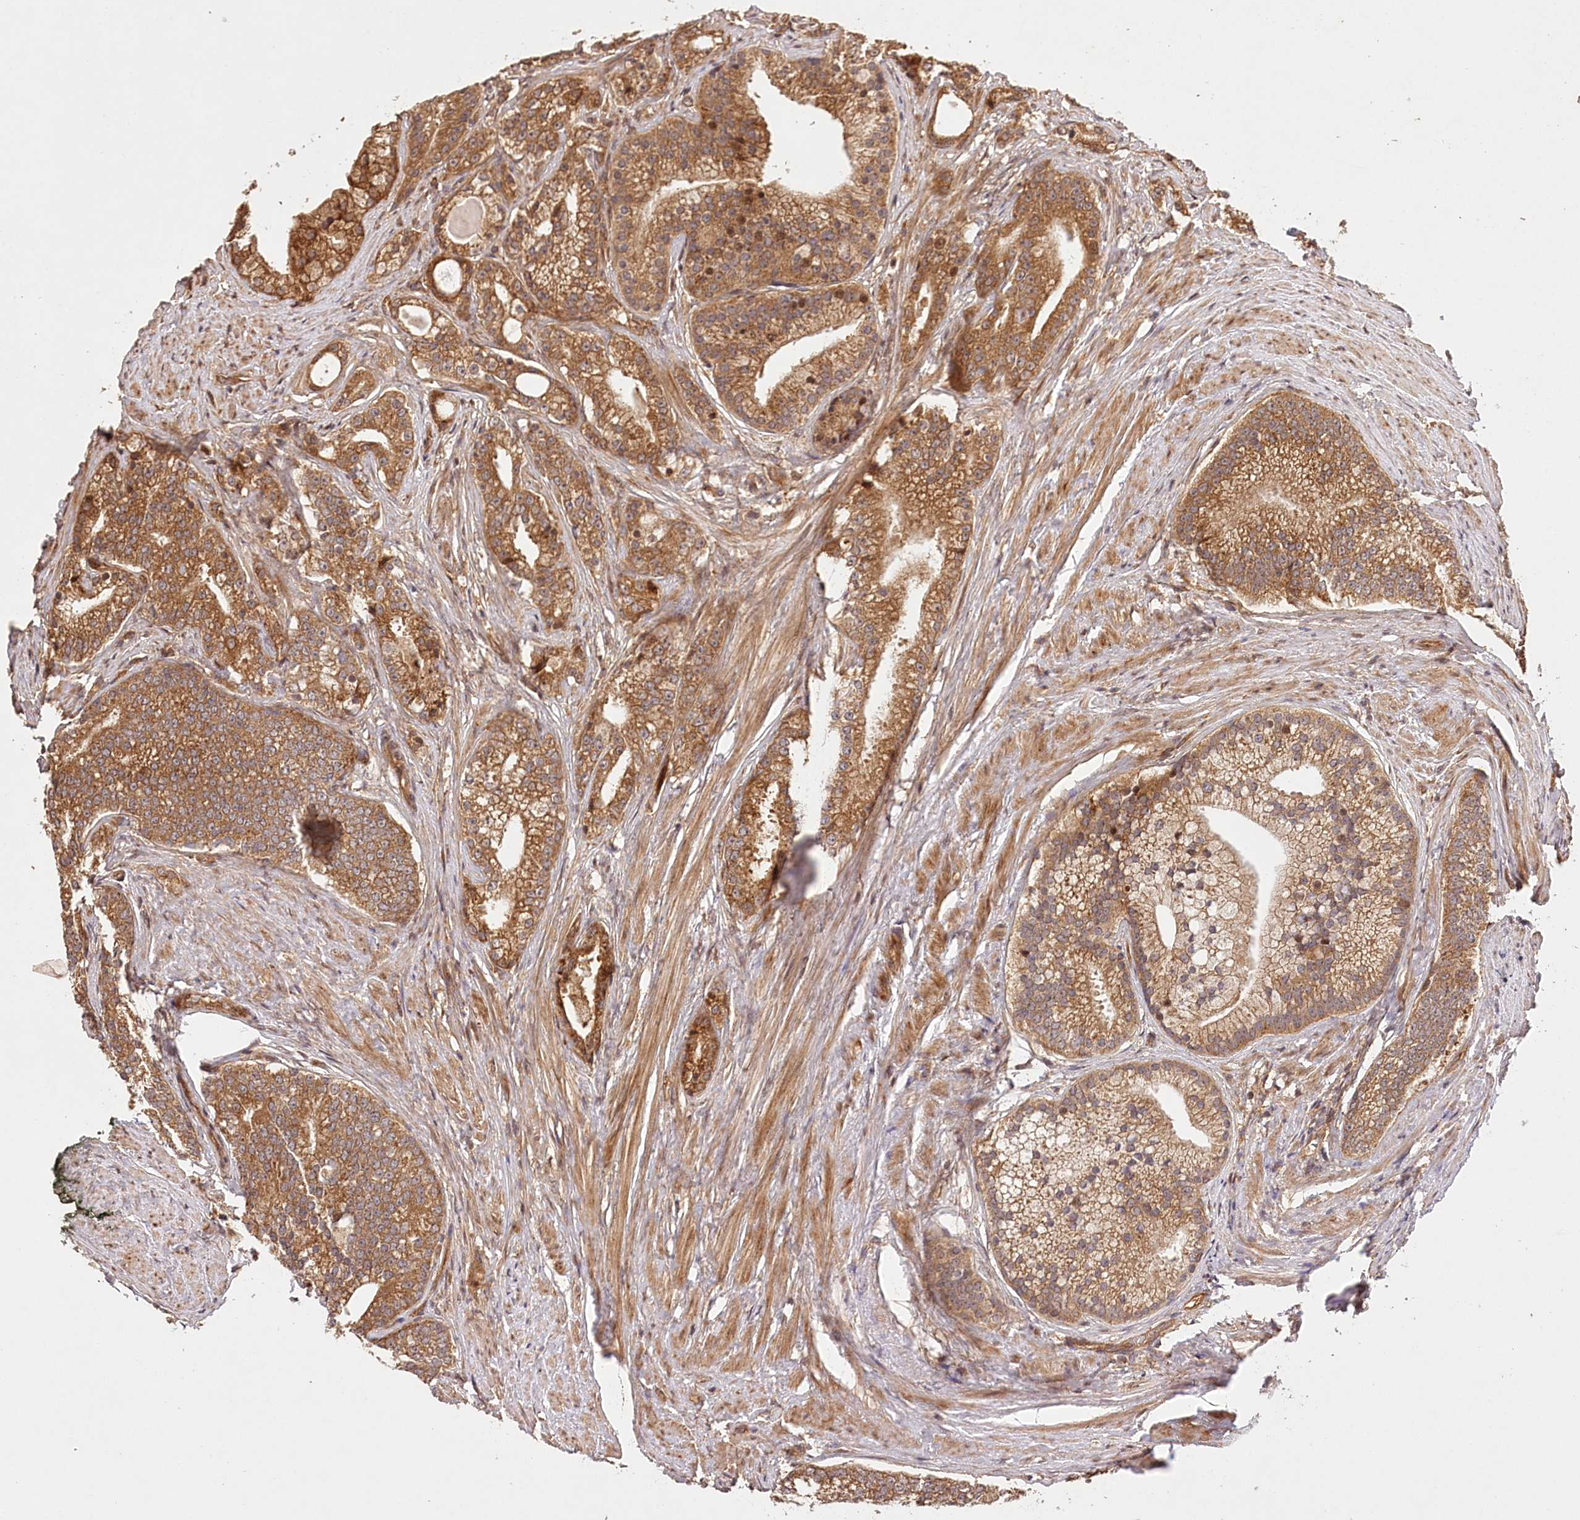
{"staining": {"intensity": "moderate", "quantity": ">75%", "location": "cytoplasmic/membranous"}, "tissue": "prostate cancer", "cell_type": "Tumor cells", "image_type": "cancer", "snomed": [{"axis": "morphology", "description": "Adenocarcinoma, Low grade"}, {"axis": "topography", "description": "Prostate"}], "caption": "The micrograph exhibits staining of low-grade adenocarcinoma (prostate), revealing moderate cytoplasmic/membranous protein staining (brown color) within tumor cells.", "gene": "LSS", "patient": {"sex": "male", "age": 71}}